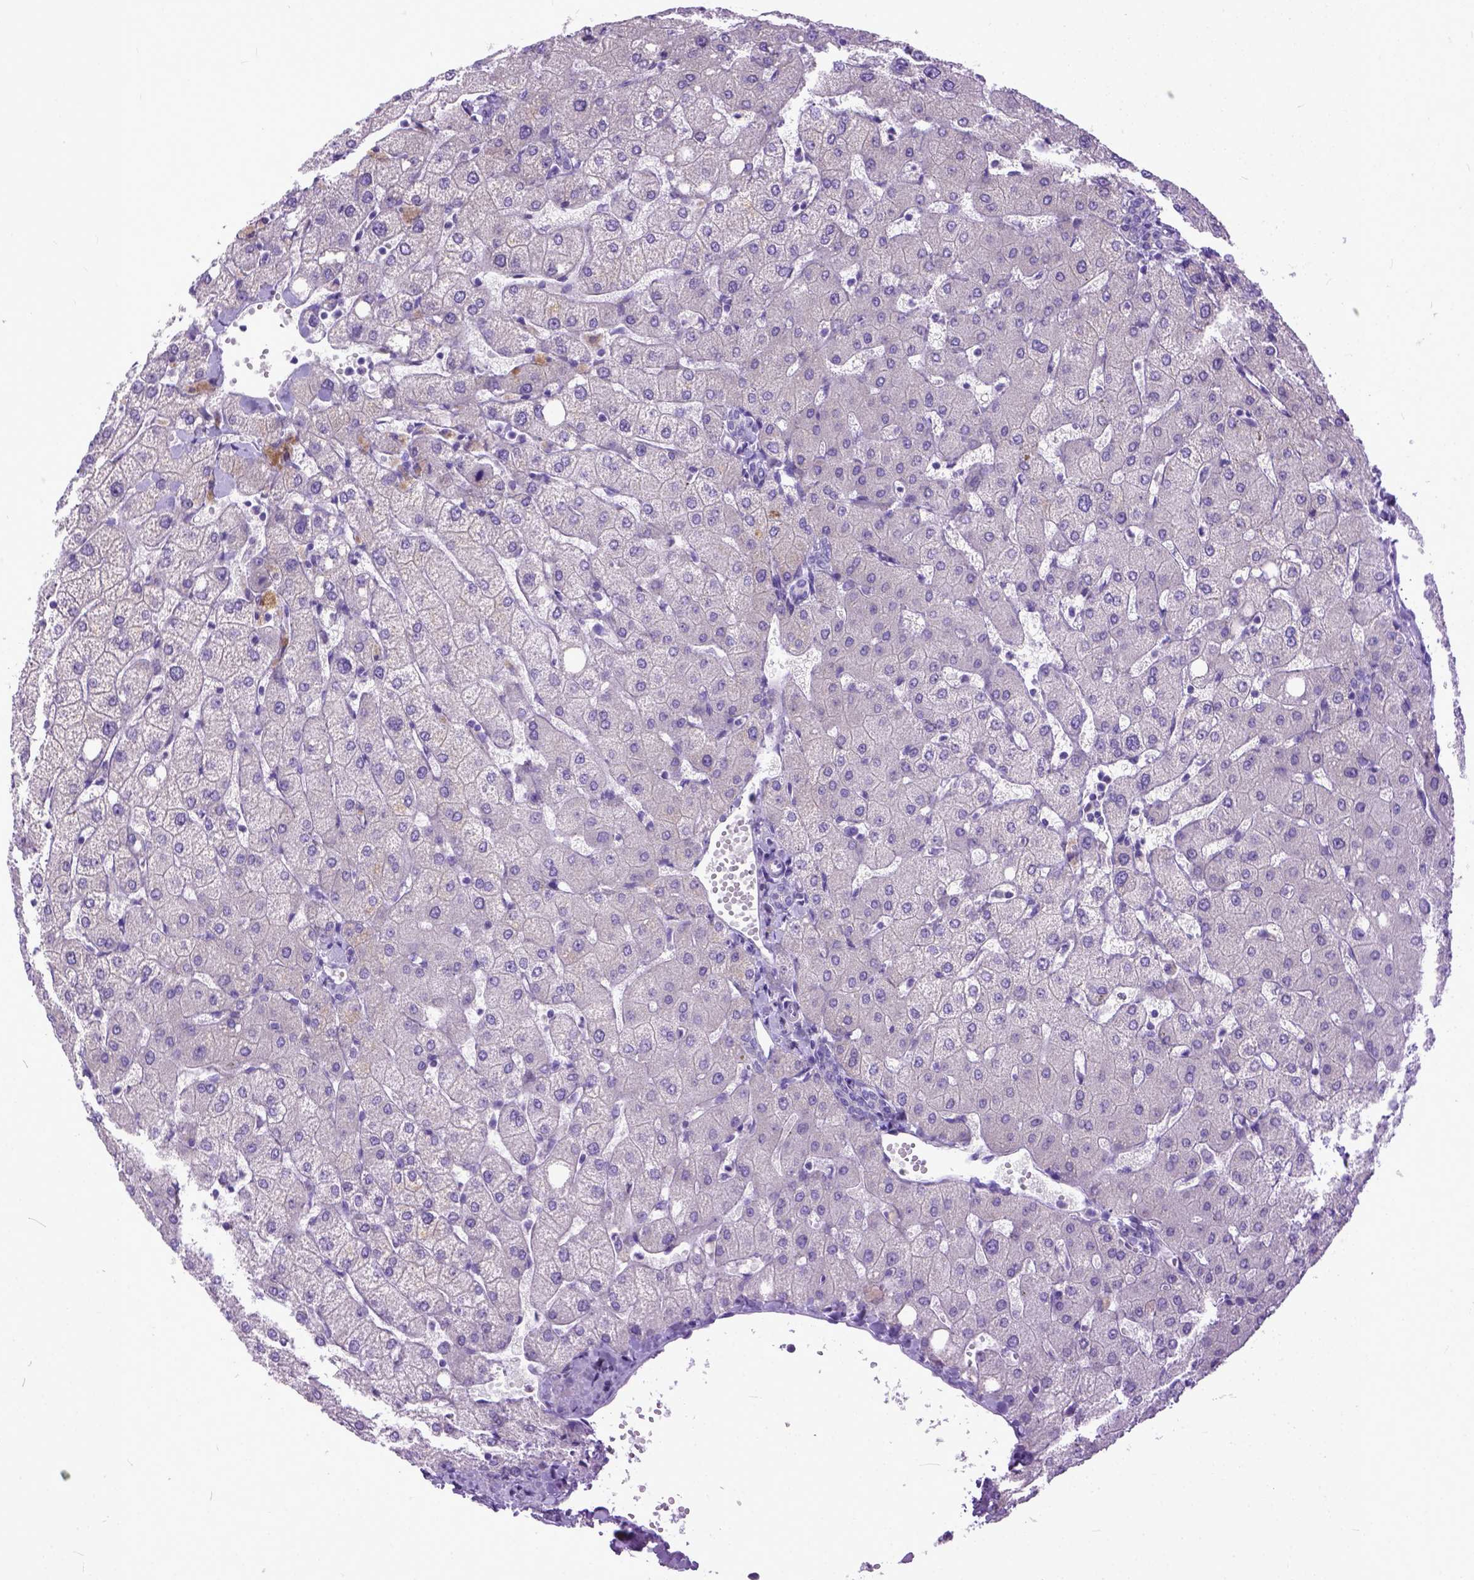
{"staining": {"intensity": "negative", "quantity": "none", "location": "none"}, "tissue": "liver", "cell_type": "Cholangiocytes", "image_type": "normal", "snomed": [{"axis": "morphology", "description": "Normal tissue, NOS"}, {"axis": "topography", "description": "Liver"}], "caption": "A high-resolution photomicrograph shows immunohistochemistry staining of unremarkable liver, which displays no significant staining in cholangiocytes. (DAB IHC visualized using brightfield microscopy, high magnification).", "gene": "PLK5", "patient": {"sex": "female", "age": 54}}